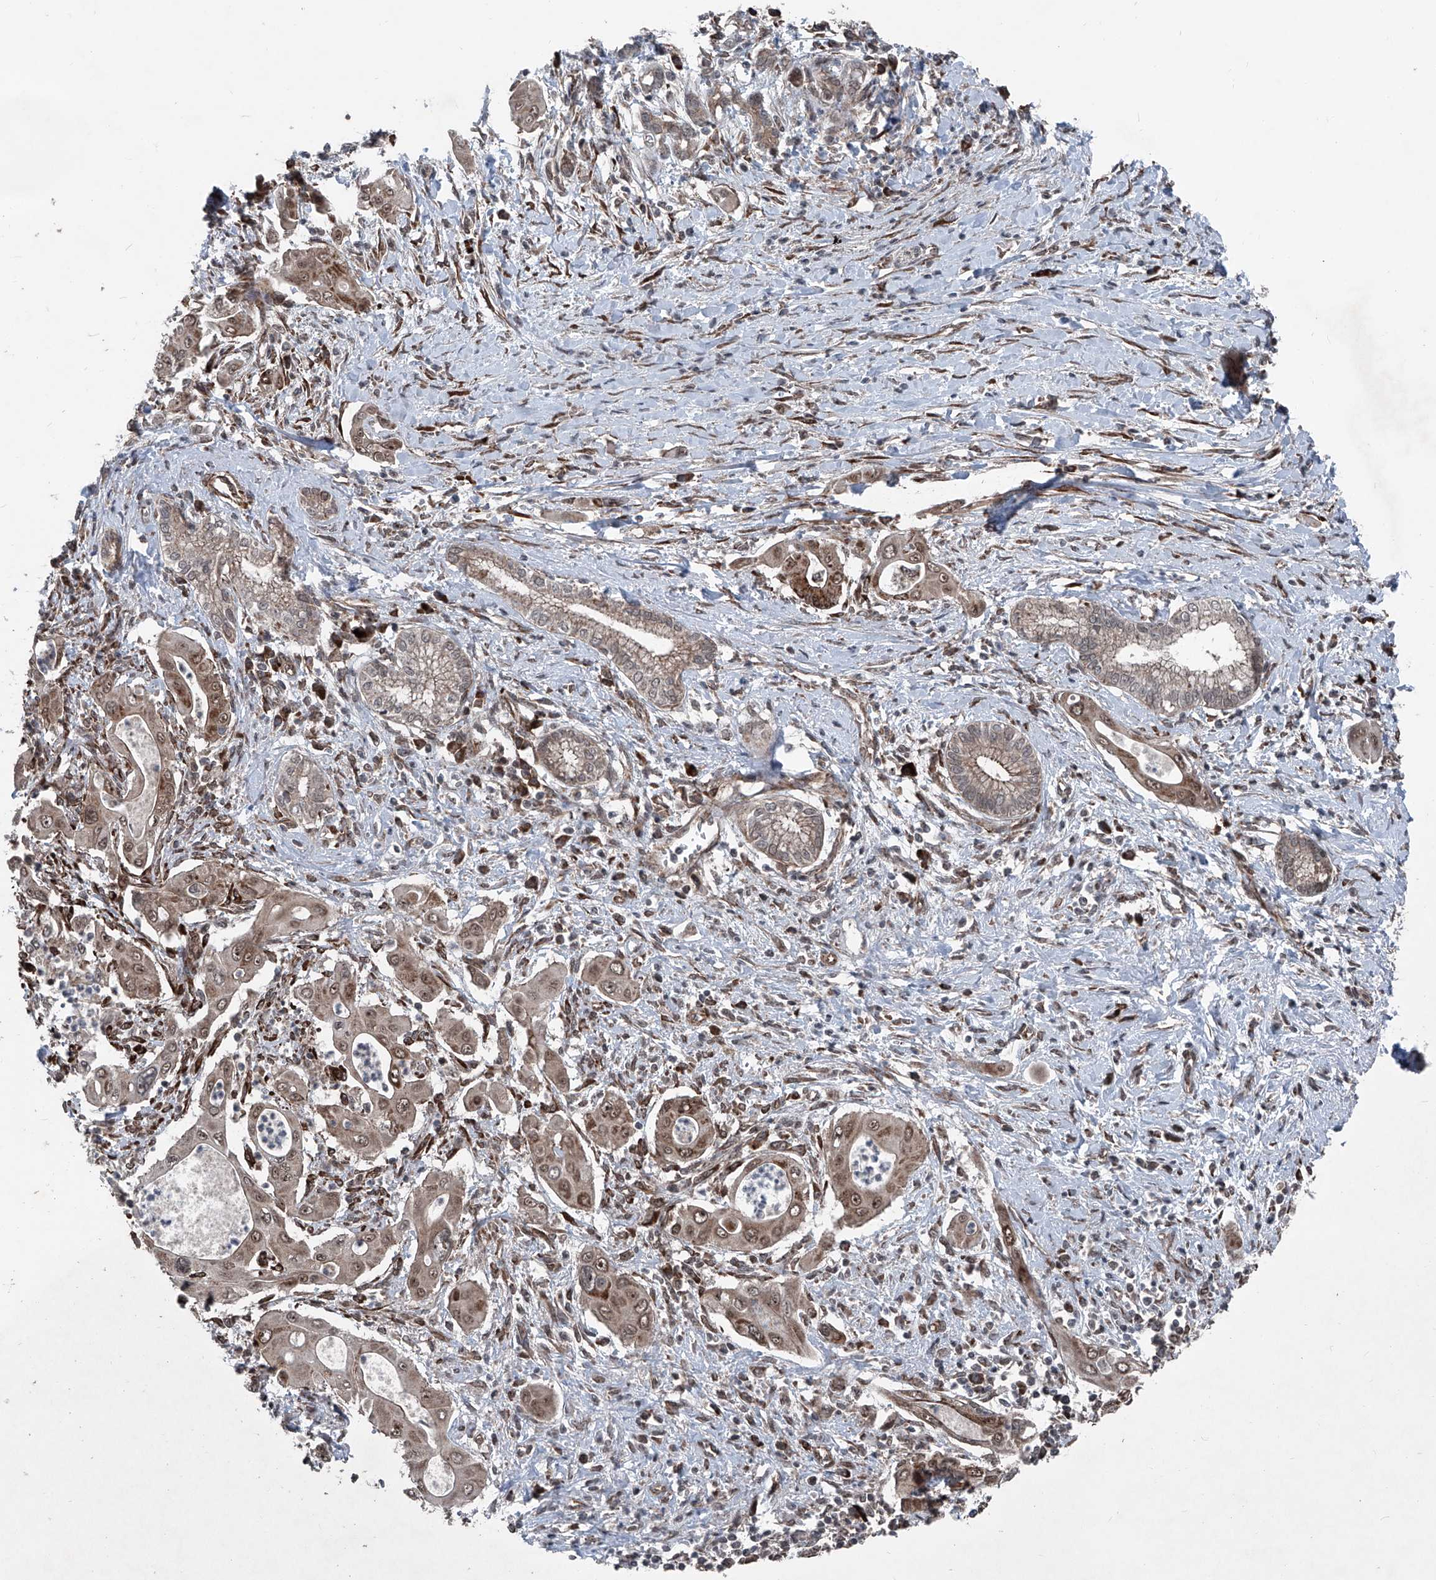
{"staining": {"intensity": "moderate", "quantity": ">75%", "location": "cytoplasmic/membranous,nuclear"}, "tissue": "pancreatic cancer", "cell_type": "Tumor cells", "image_type": "cancer", "snomed": [{"axis": "morphology", "description": "Adenocarcinoma, NOS"}, {"axis": "topography", "description": "Pancreas"}], "caption": "Adenocarcinoma (pancreatic) stained with IHC shows moderate cytoplasmic/membranous and nuclear staining in approximately >75% of tumor cells.", "gene": "COA7", "patient": {"sex": "male", "age": 58}}